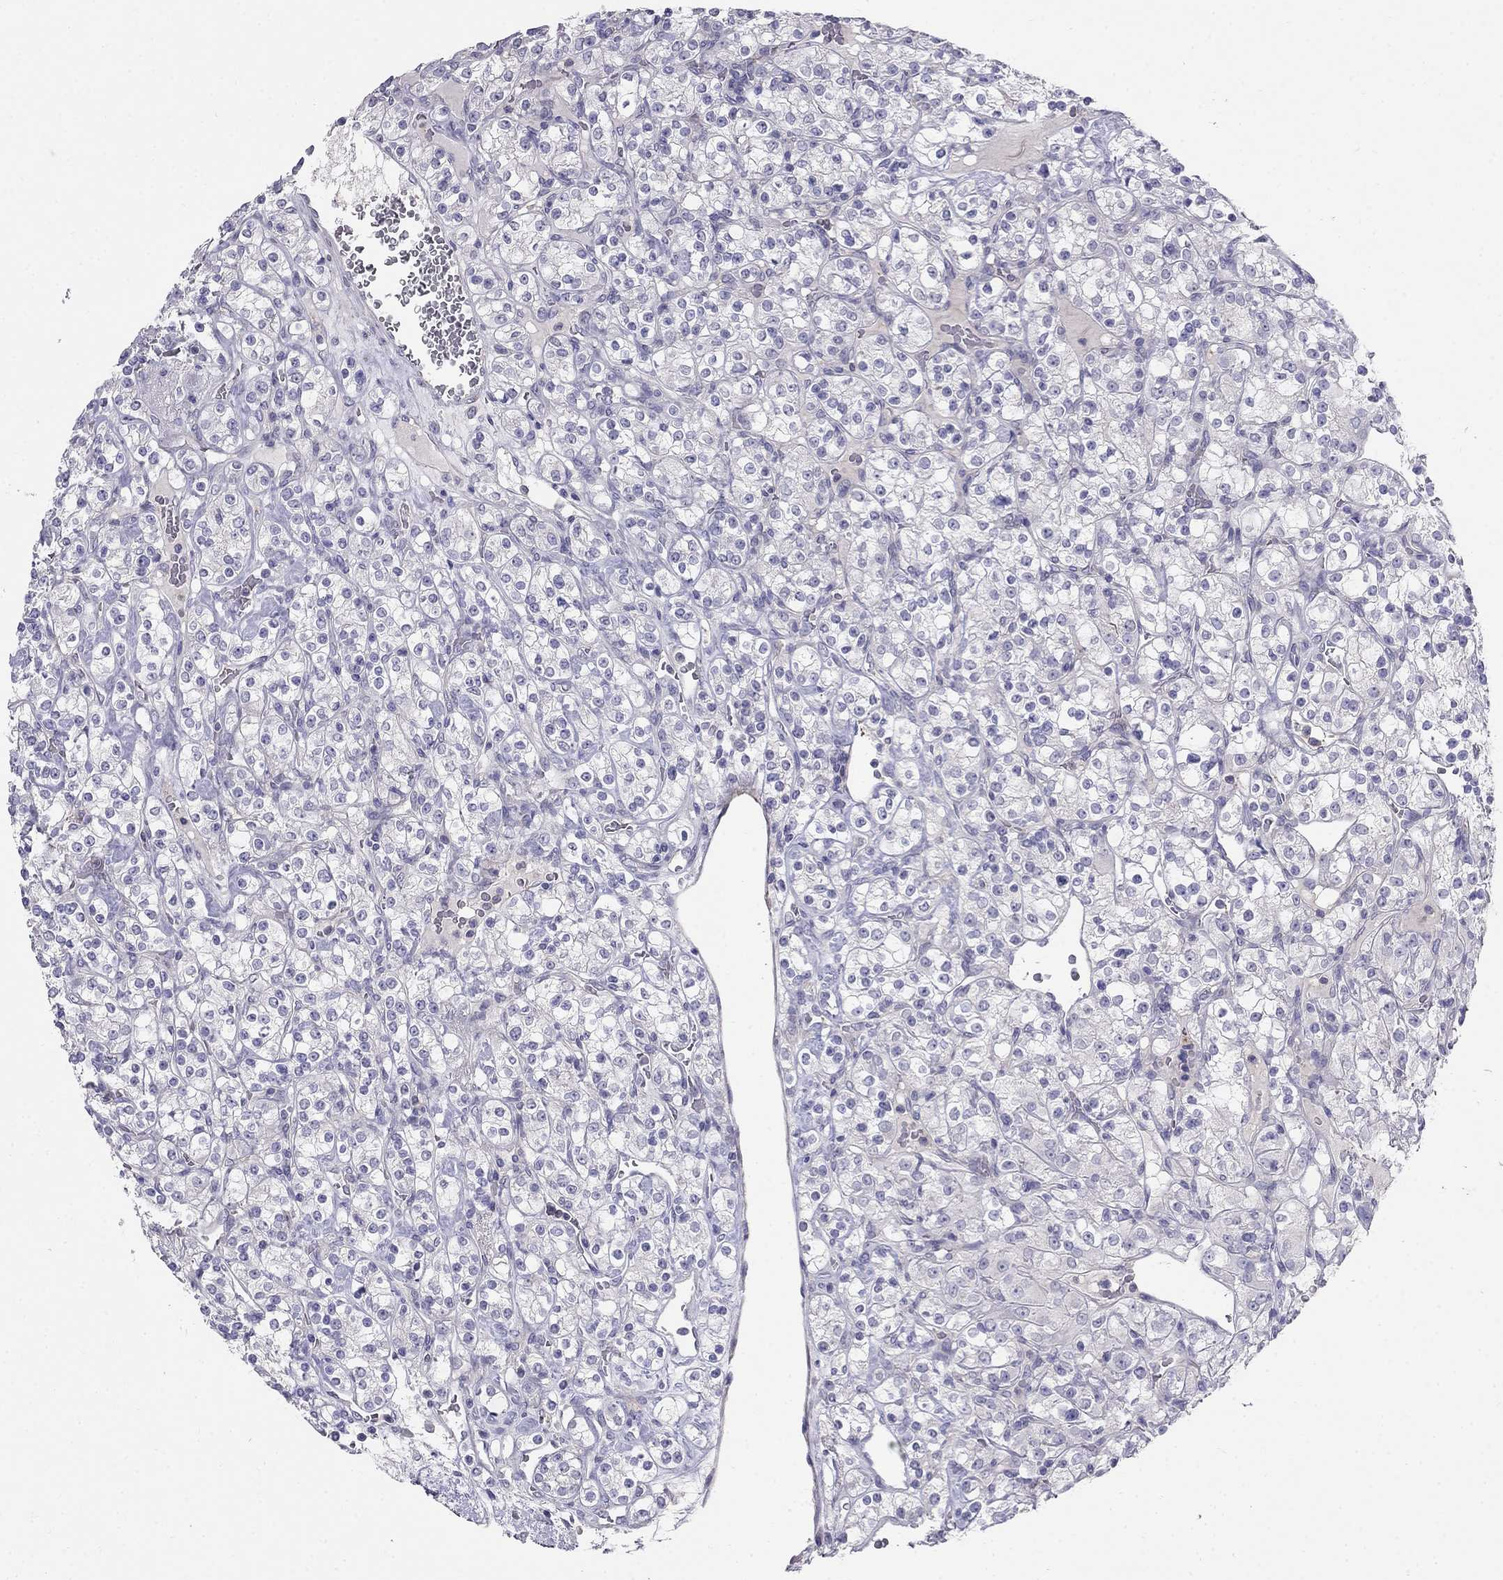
{"staining": {"intensity": "negative", "quantity": "none", "location": "none"}, "tissue": "renal cancer", "cell_type": "Tumor cells", "image_type": "cancer", "snomed": [{"axis": "morphology", "description": "Adenocarcinoma, NOS"}, {"axis": "topography", "description": "Kidney"}], "caption": "This is a histopathology image of IHC staining of adenocarcinoma (renal), which shows no staining in tumor cells.", "gene": "LY6H", "patient": {"sex": "male", "age": 77}}